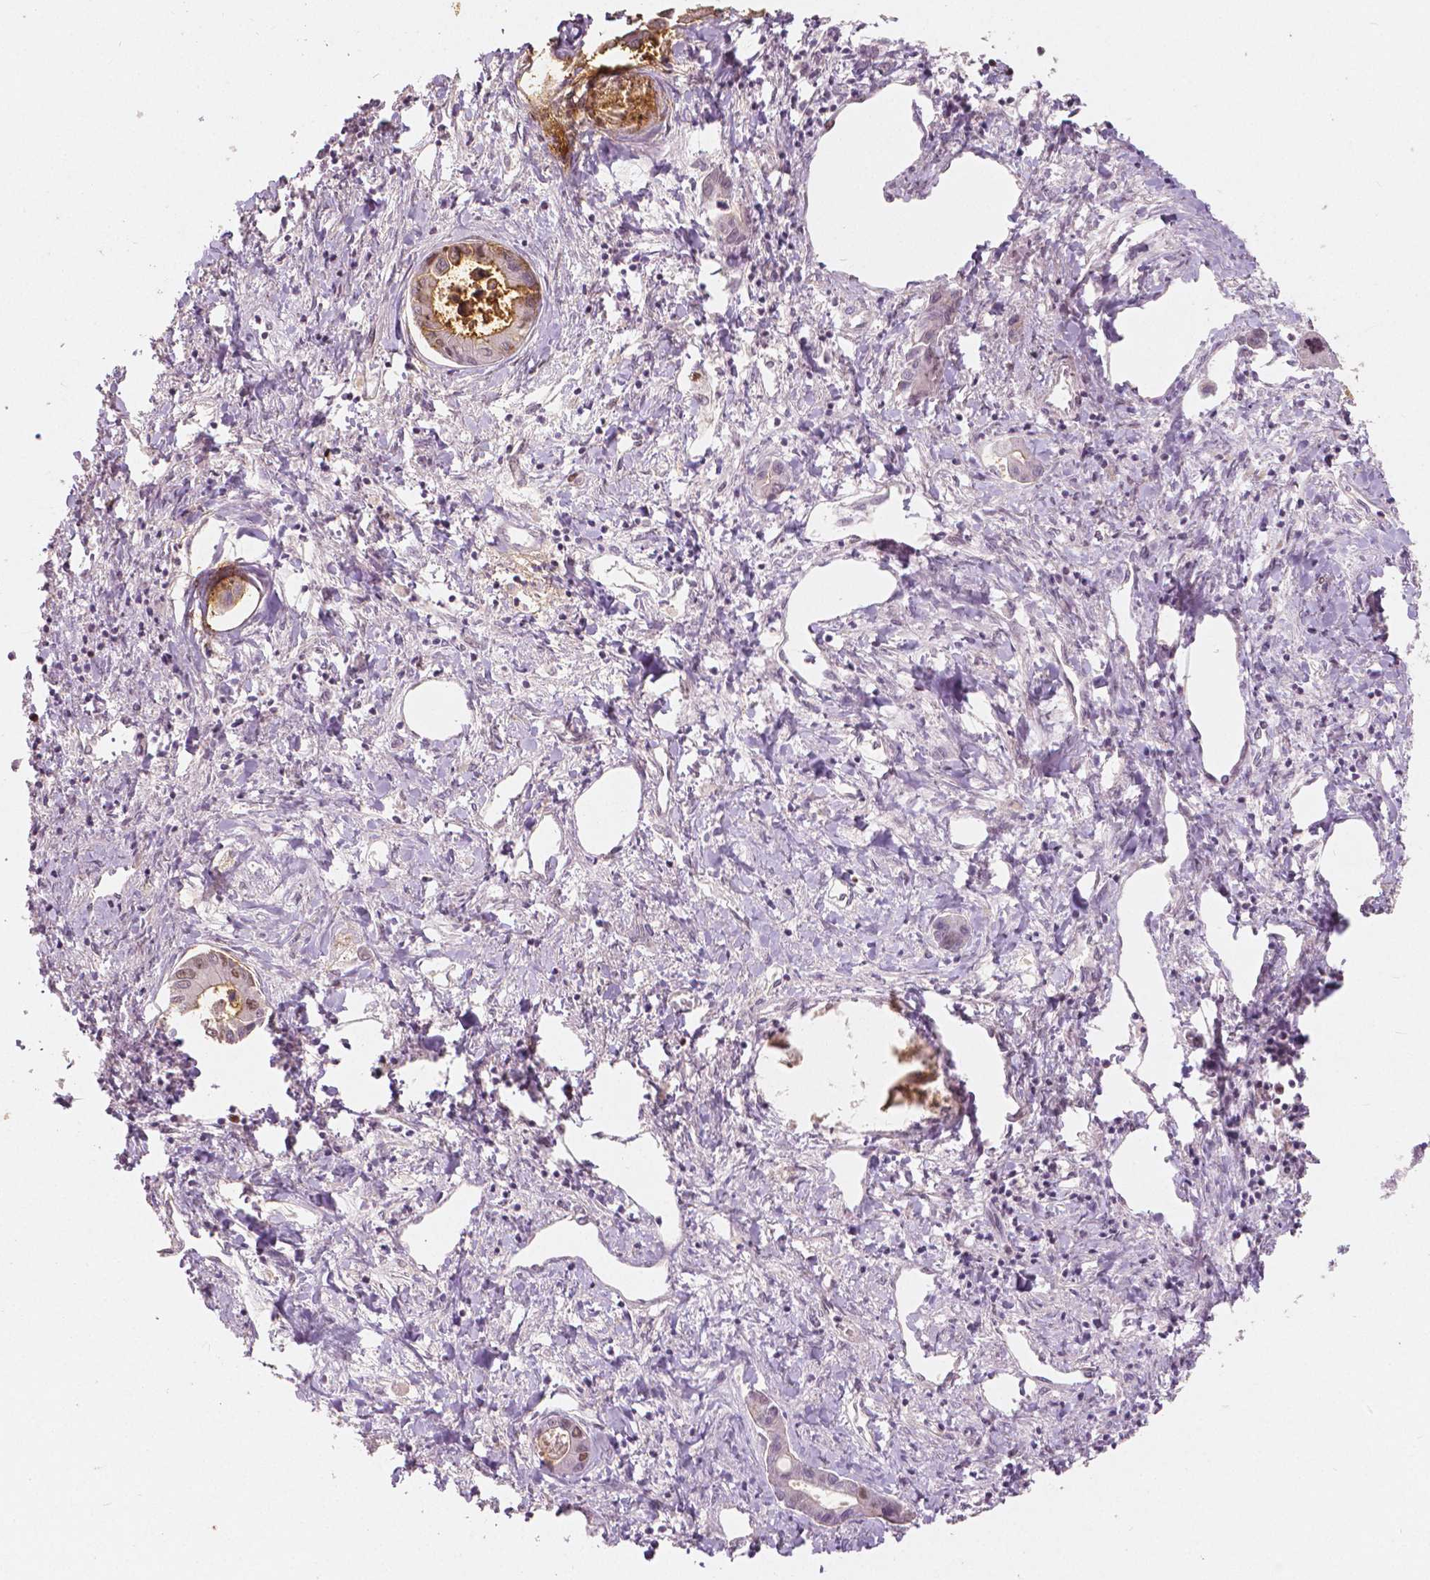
{"staining": {"intensity": "moderate", "quantity": "<25%", "location": "cytoplasmic/membranous"}, "tissue": "liver cancer", "cell_type": "Tumor cells", "image_type": "cancer", "snomed": [{"axis": "morphology", "description": "Cholangiocarcinoma"}, {"axis": "topography", "description": "Liver"}], "caption": "Brown immunohistochemical staining in liver cancer displays moderate cytoplasmic/membranous staining in approximately <25% of tumor cells.", "gene": "NSD2", "patient": {"sex": "male", "age": 66}}